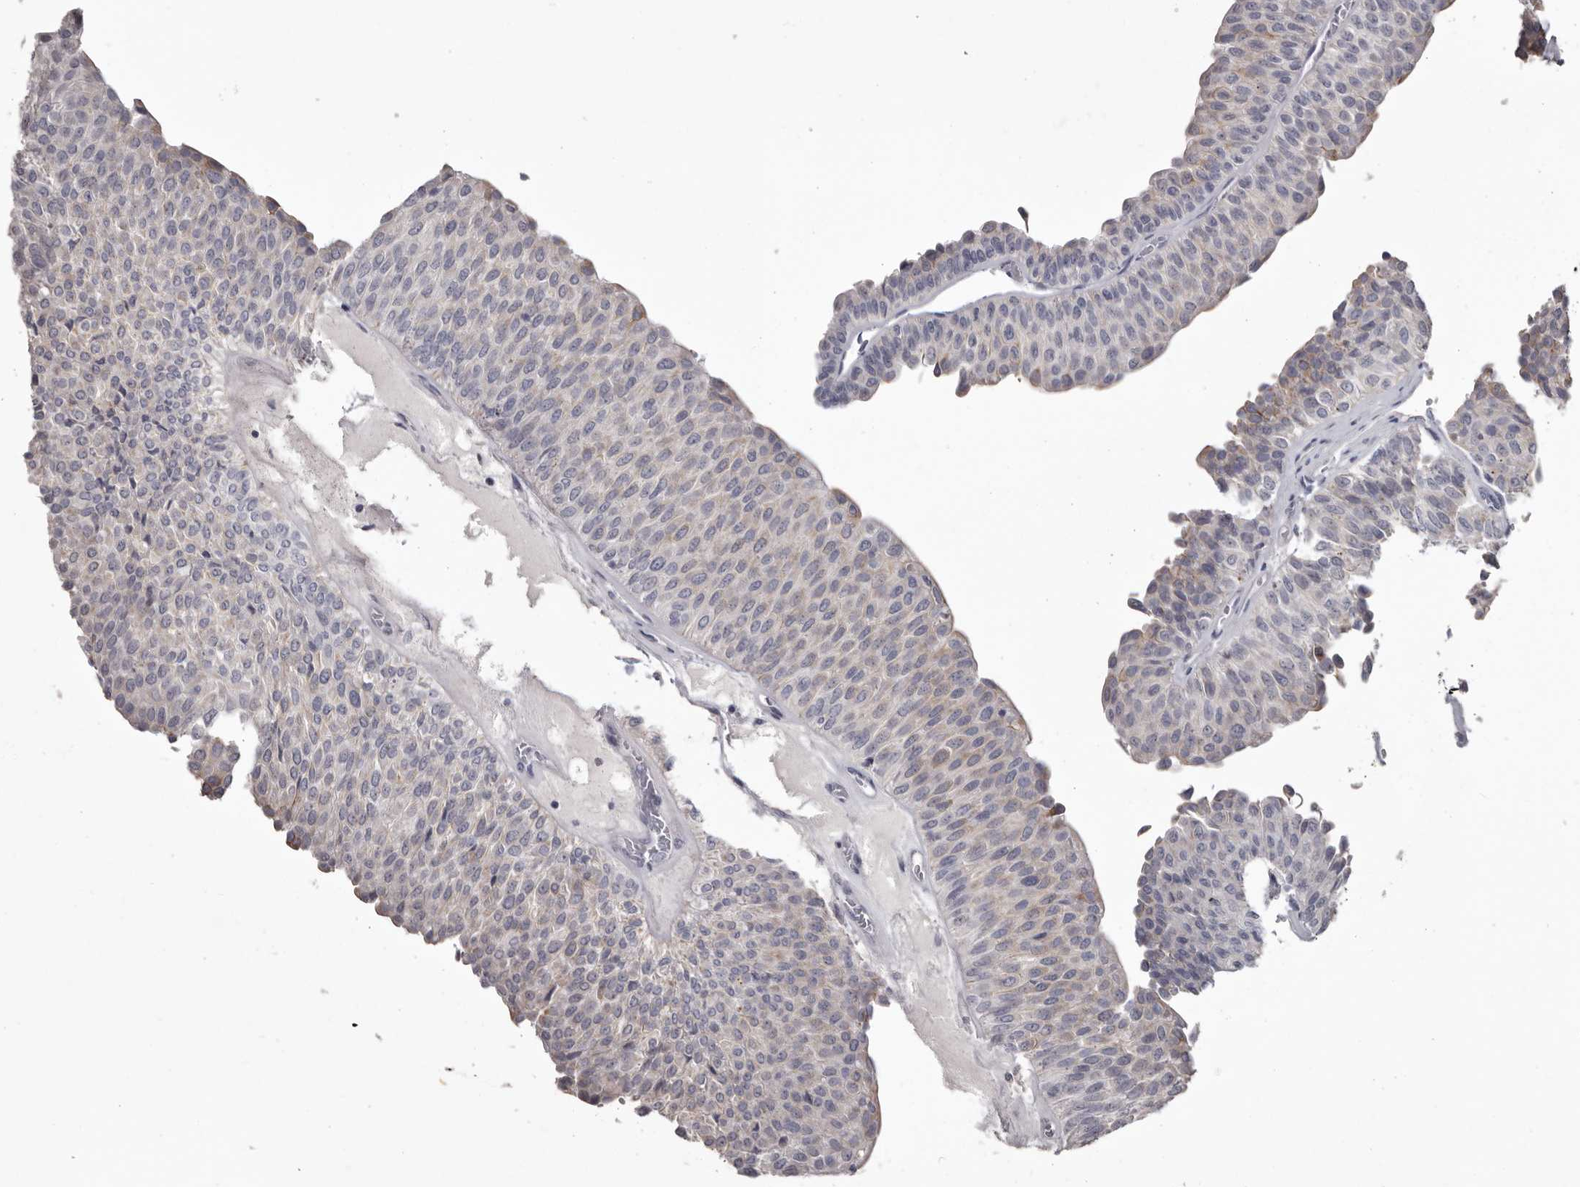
{"staining": {"intensity": "weak", "quantity": "<25%", "location": "cytoplasmic/membranous"}, "tissue": "urothelial cancer", "cell_type": "Tumor cells", "image_type": "cancer", "snomed": [{"axis": "morphology", "description": "Urothelial carcinoma, Low grade"}, {"axis": "topography", "description": "Urinary bladder"}], "caption": "Urothelial carcinoma (low-grade) was stained to show a protein in brown. There is no significant positivity in tumor cells.", "gene": "LPAR6", "patient": {"sex": "male", "age": 78}}